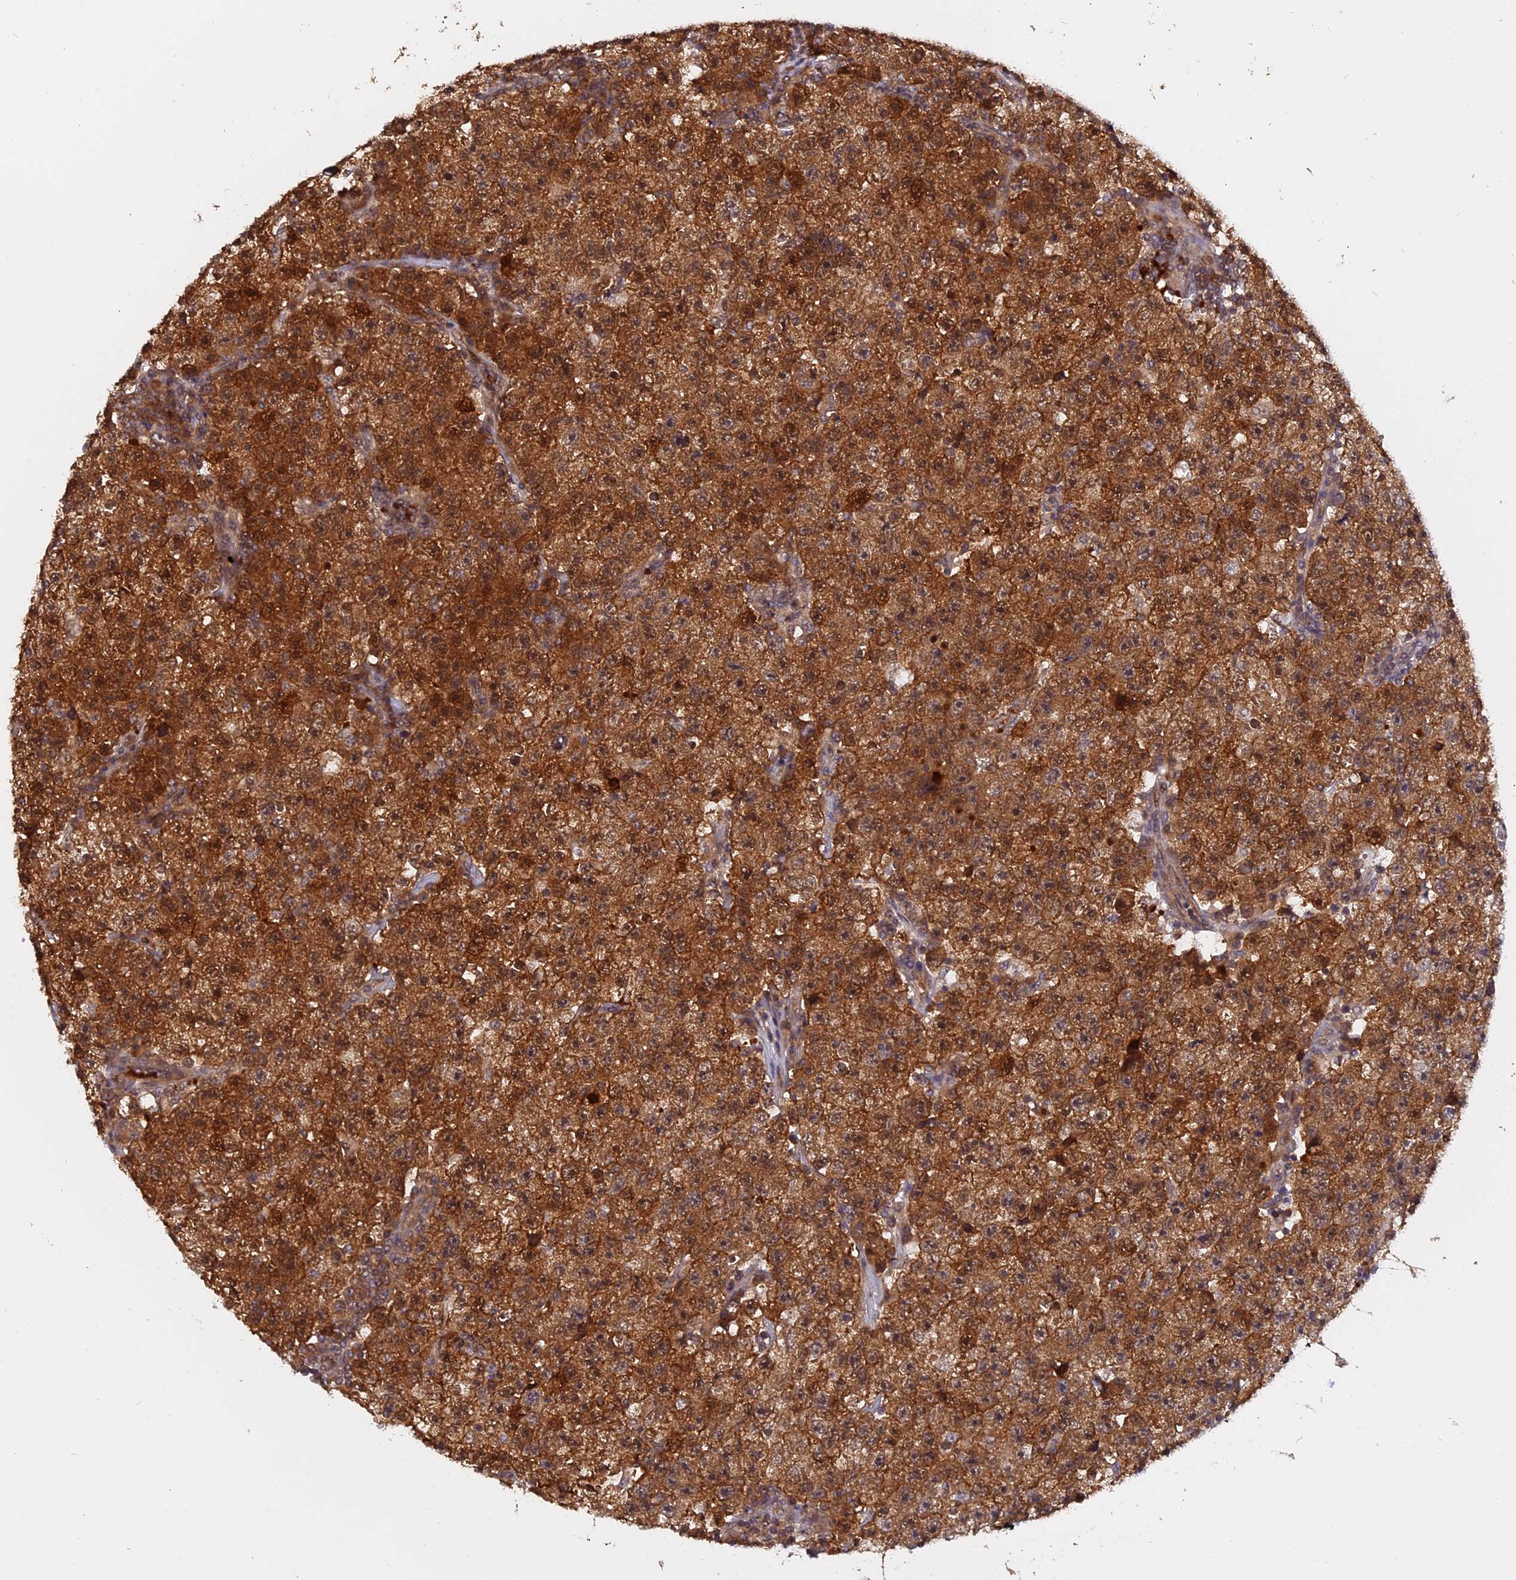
{"staining": {"intensity": "strong", "quantity": ">75%", "location": "cytoplasmic/membranous,nuclear"}, "tissue": "testis cancer", "cell_type": "Tumor cells", "image_type": "cancer", "snomed": [{"axis": "morphology", "description": "Seminoma, NOS"}, {"axis": "topography", "description": "Testis"}], "caption": "The micrograph shows a brown stain indicating the presence of a protein in the cytoplasmic/membranous and nuclear of tumor cells in testis cancer (seminoma).", "gene": "ZNF428", "patient": {"sex": "male", "age": 22}}